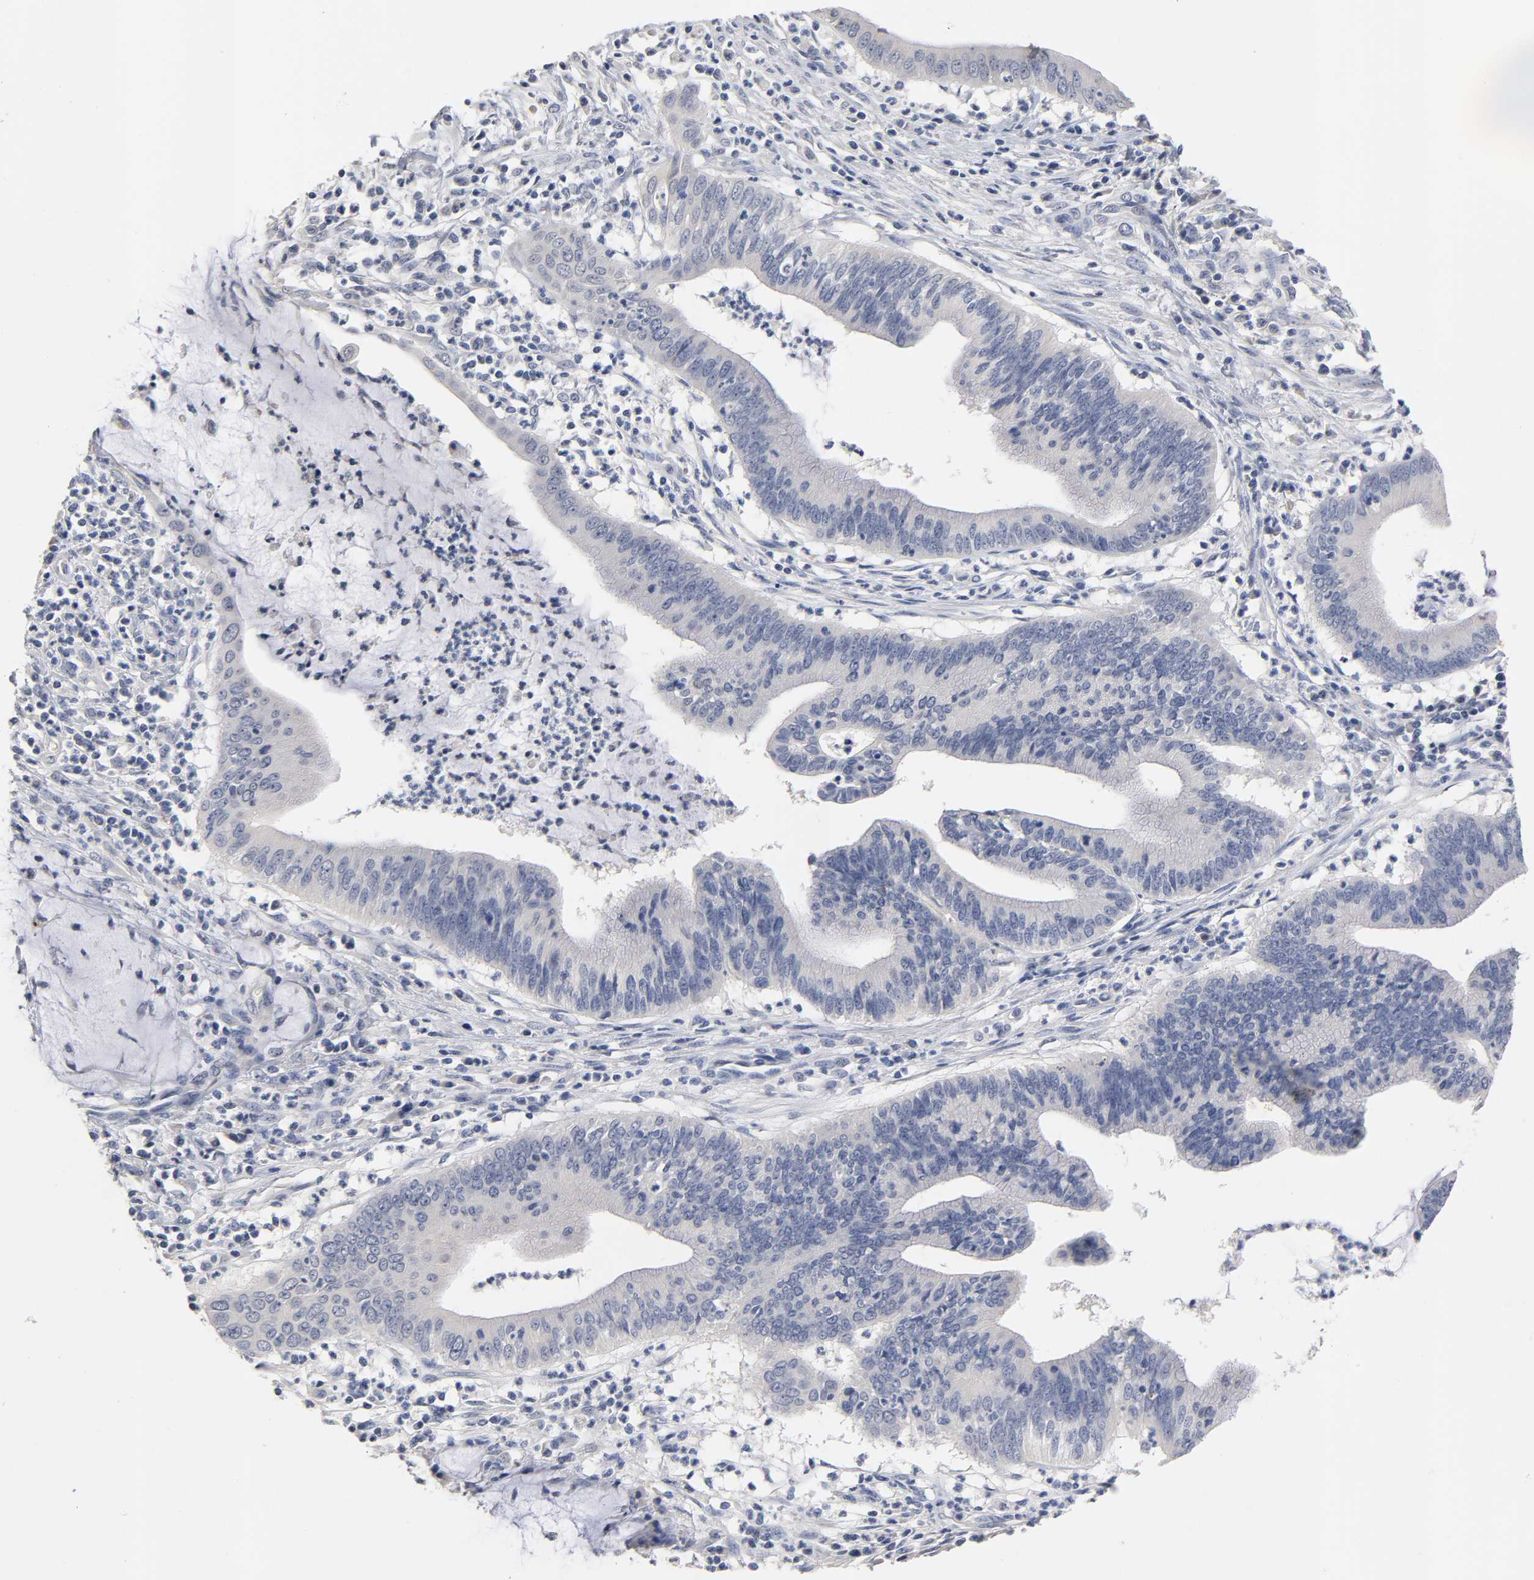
{"staining": {"intensity": "negative", "quantity": "none", "location": "none"}, "tissue": "cervical cancer", "cell_type": "Tumor cells", "image_type": "cancer", "snomed": [{"axis": "morphology", "description": "Adenocarcinoma, NOS"}, {"axis": "topography", "description": "Cervix"}], "caption": "A micrograph of human cervical cancer (adenocarcinoma) is negative for staining in tumor cells. (DAB IHC with hematoxylin counter stain).", "gene": "OVOL1", "patient": {"sex": "female", "age": 36}}